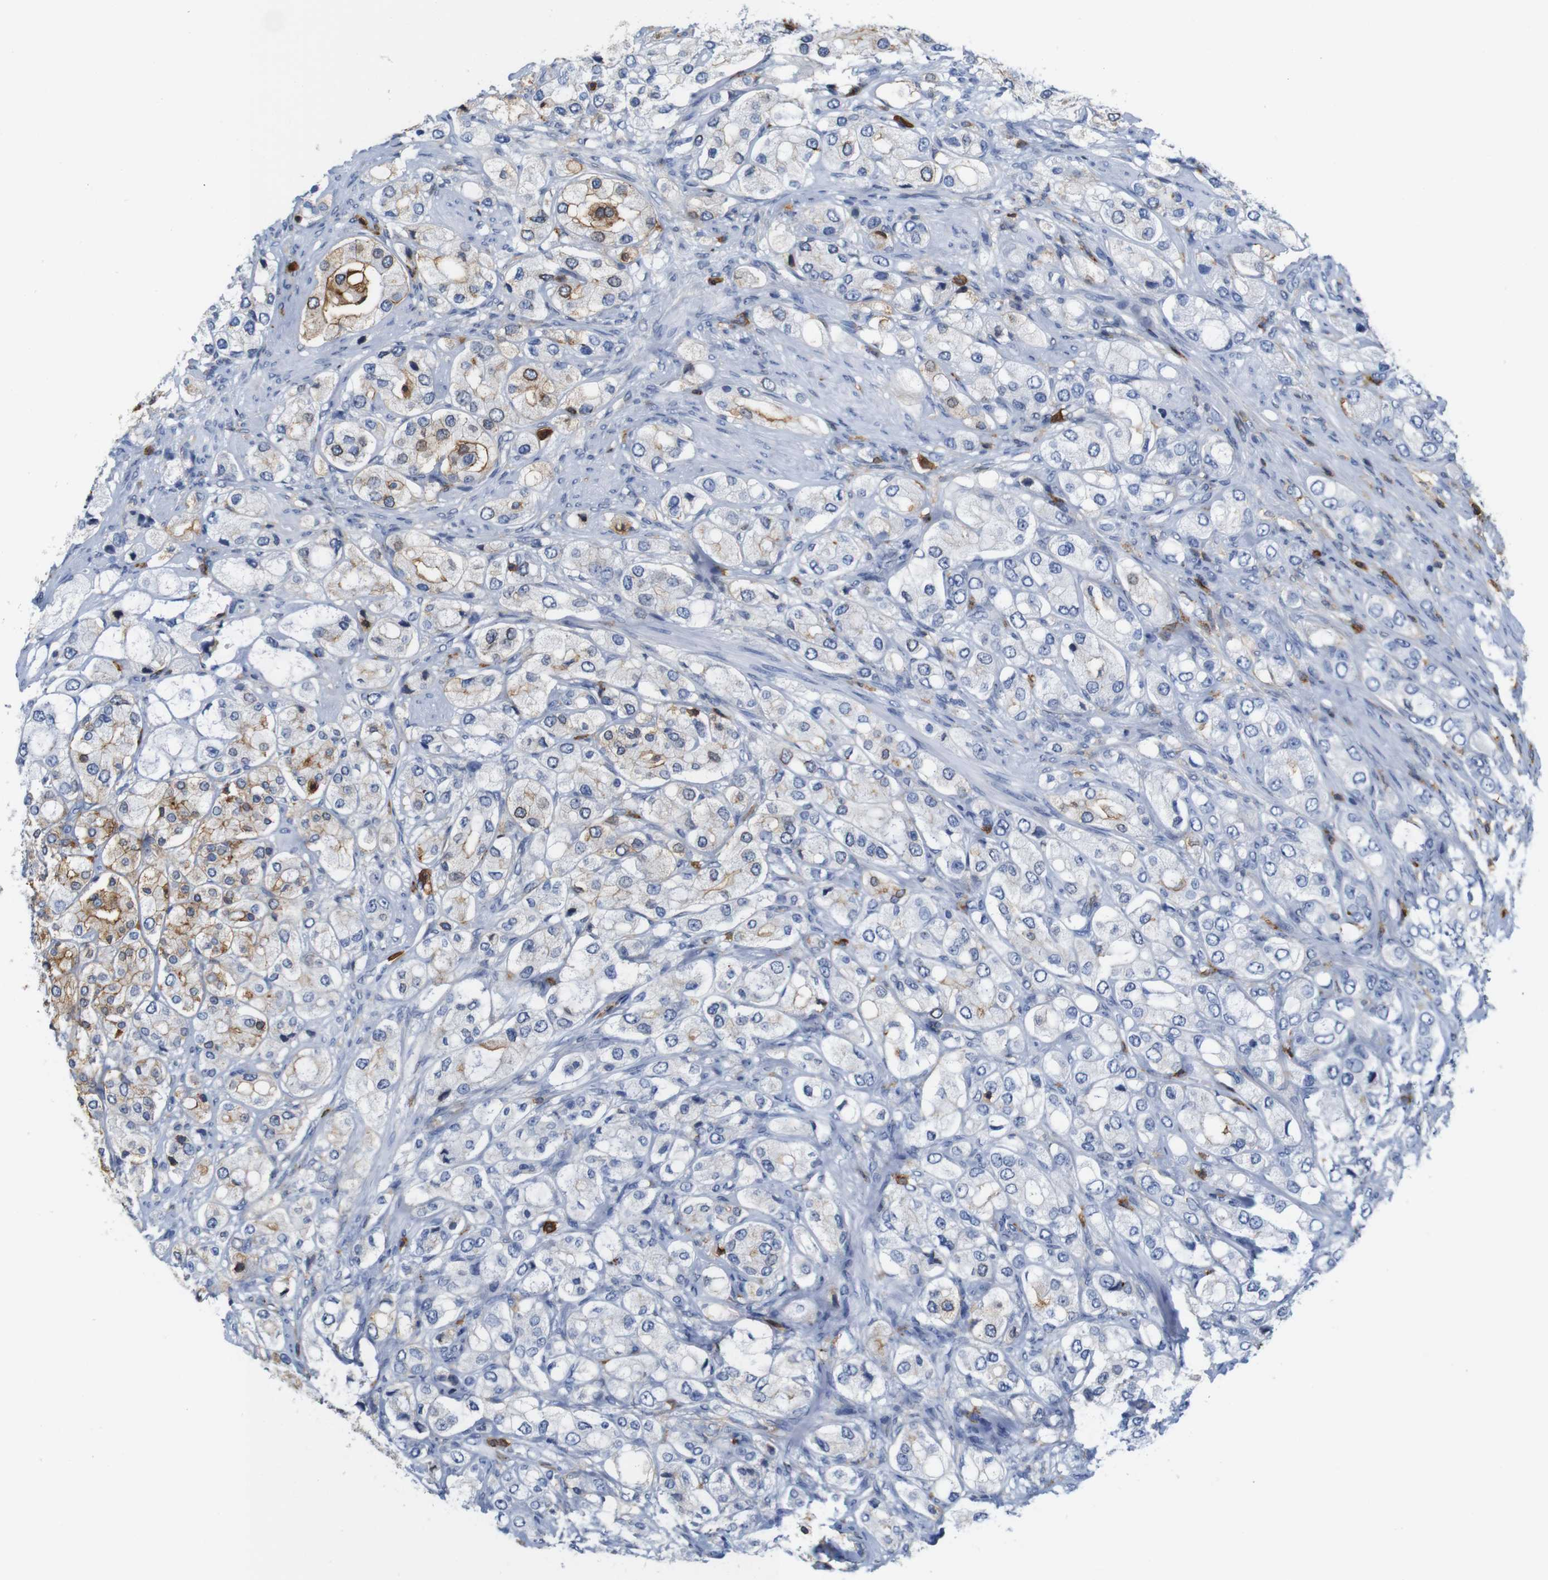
{"staining": {"intensity": "weak", "quantity": "<25%", "location": "cytoplasmic/membranous"}, "tissue": "prostate cancer", "cell_type": "Tumor cells", "image_type": "cancer", "snomed": [{"axis": "morphology", "description": "Adenocarcinoma, High grade"}, {"axis": "topography", "description": "Prostate"}], "caption": "Adenocarcinoma (high-grade) (prostate) stained for a protein using immunohistochemistry demonstrates no positivity tumor cells.", "gene": "ANXA1", "patient": {"sex": "male", "age": 65}}